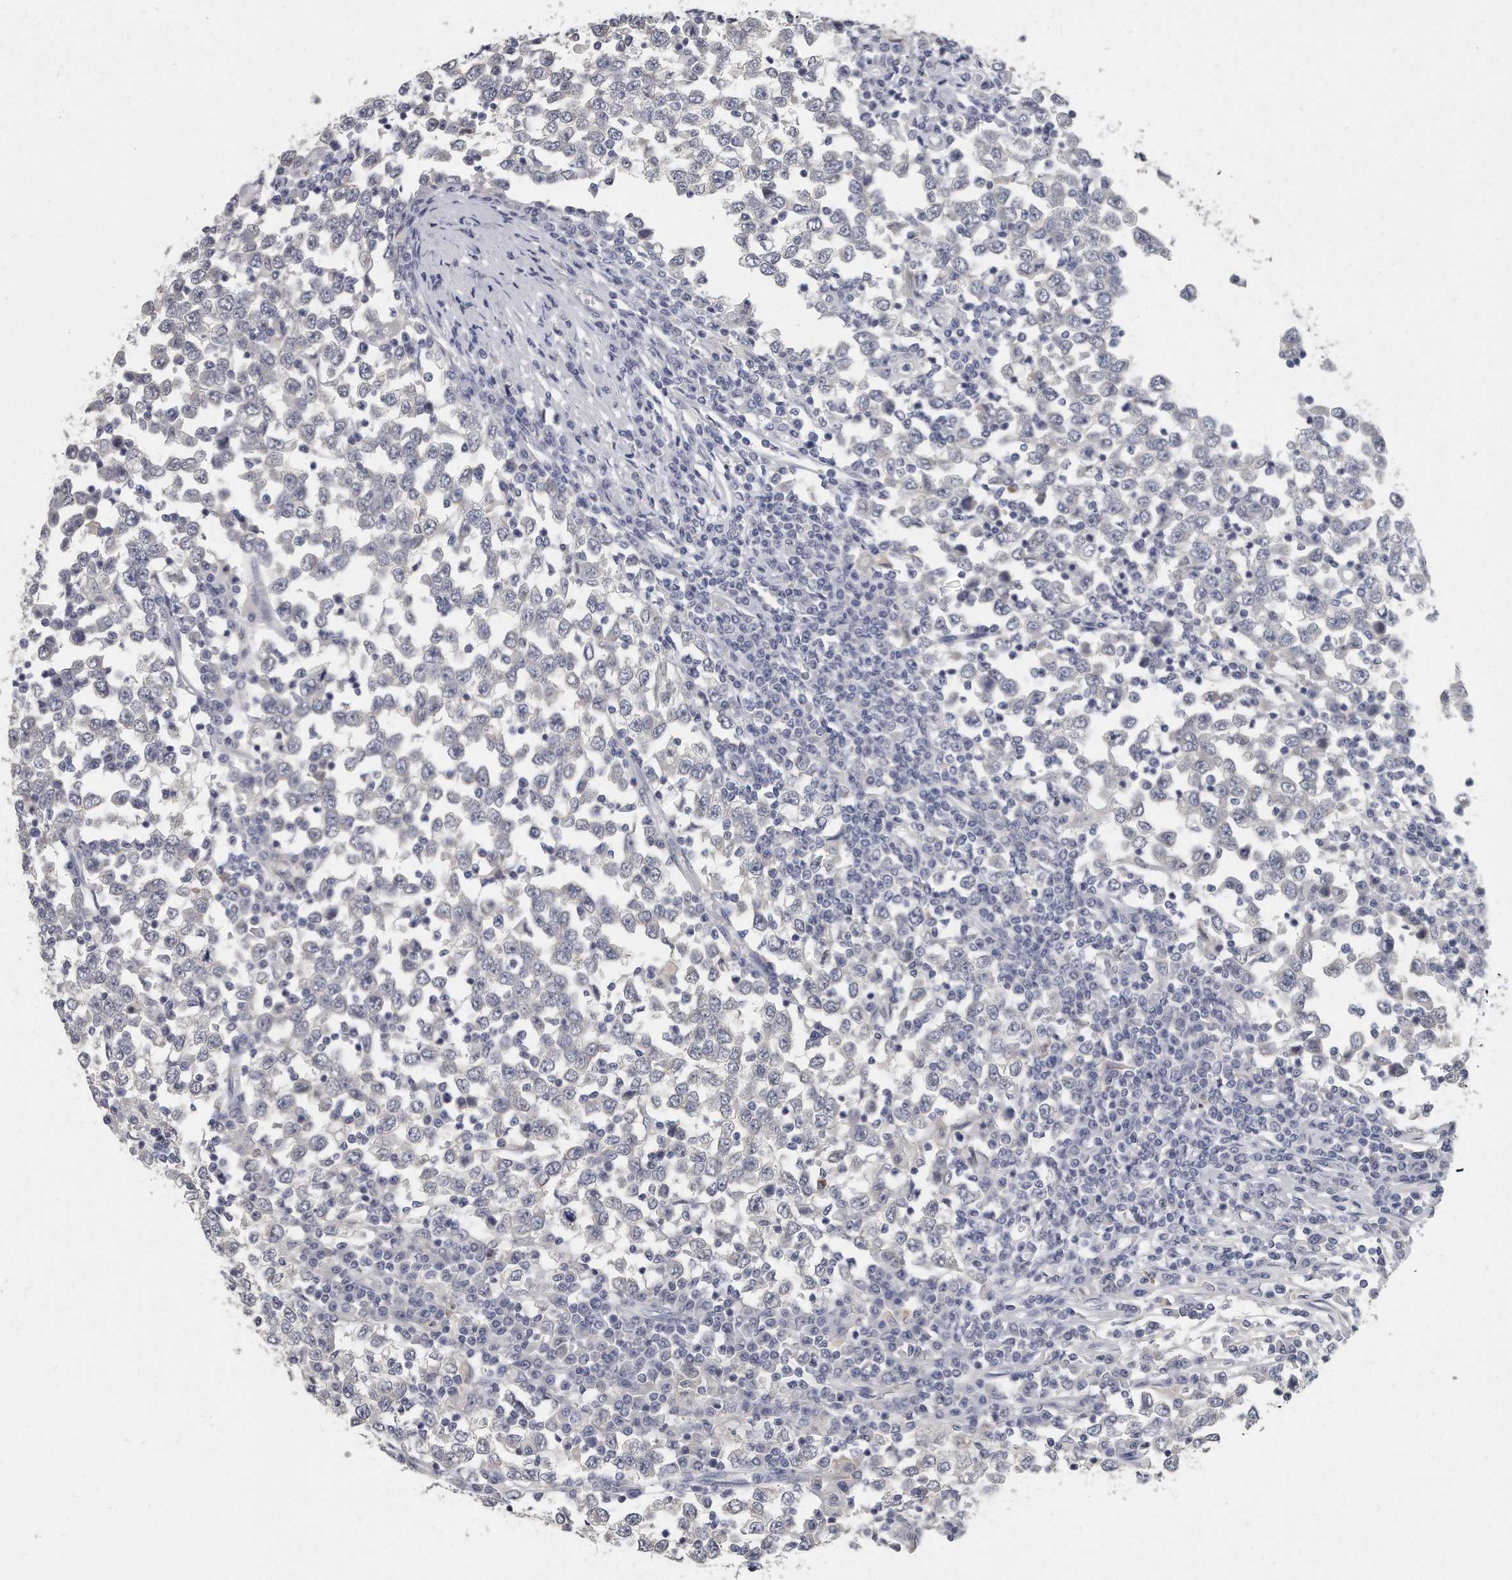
{"staining": {"intensity": "negative", "quantity": "none", "location": "none"}, "tissue": "testis cancer", "cell_type": "Tumor cells", "image_type": "cancer", "snomed": [{"axis": "morphology", "description": "Seminoma, NOS"}, {"axis": "topography", "description": "Testis"}], "caption": "Immunohistochemical staining of testis seminoma shows no significant expression in tumor cells.", "gene": "KLHL7", "patient": {"sex": "male", "age": 65}}